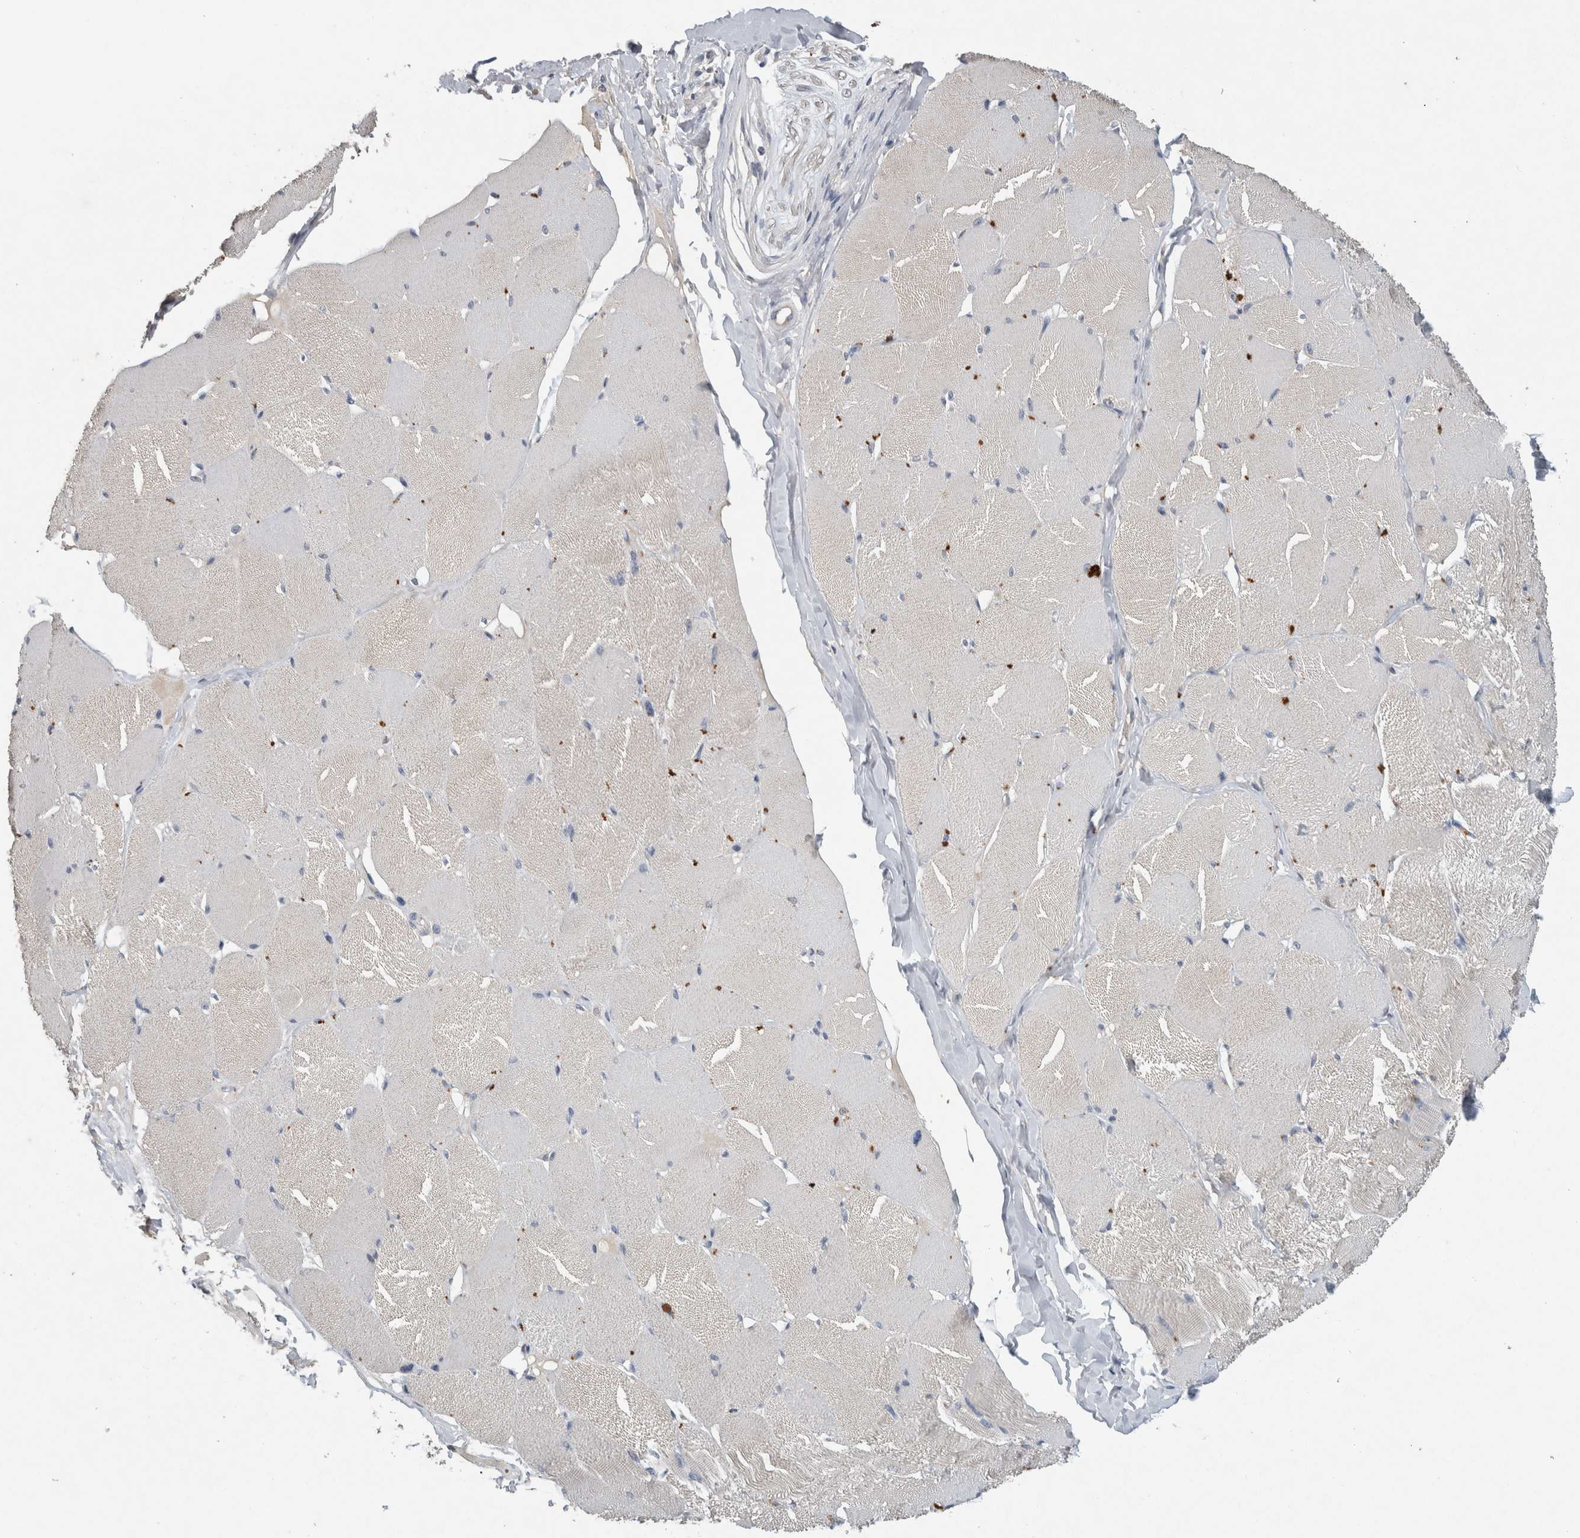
{"staining": {"intensity": "negative", "quantity": "none", "location": "none"}, "tissue": "skeletal muscle", "cell_type": "Myocytes", "image_type": "normal", "snomed": [{"axis": "morphology", "description": "Normal tissue, NOS"}, {"axis": "topography", "description": "Skin"}, {"axis": "topography", "description": "Skeletal muscle"}], "caption": "Immunohistochemistry (IHC) of benign skeletal muscle reveals no expression in myocytes. (DAB immunohistochemistry (IHC) visualized using brightfield microscopy, high magnification).", "gene": "HEXD", "patient": {"sex": "male", "age": 83}}